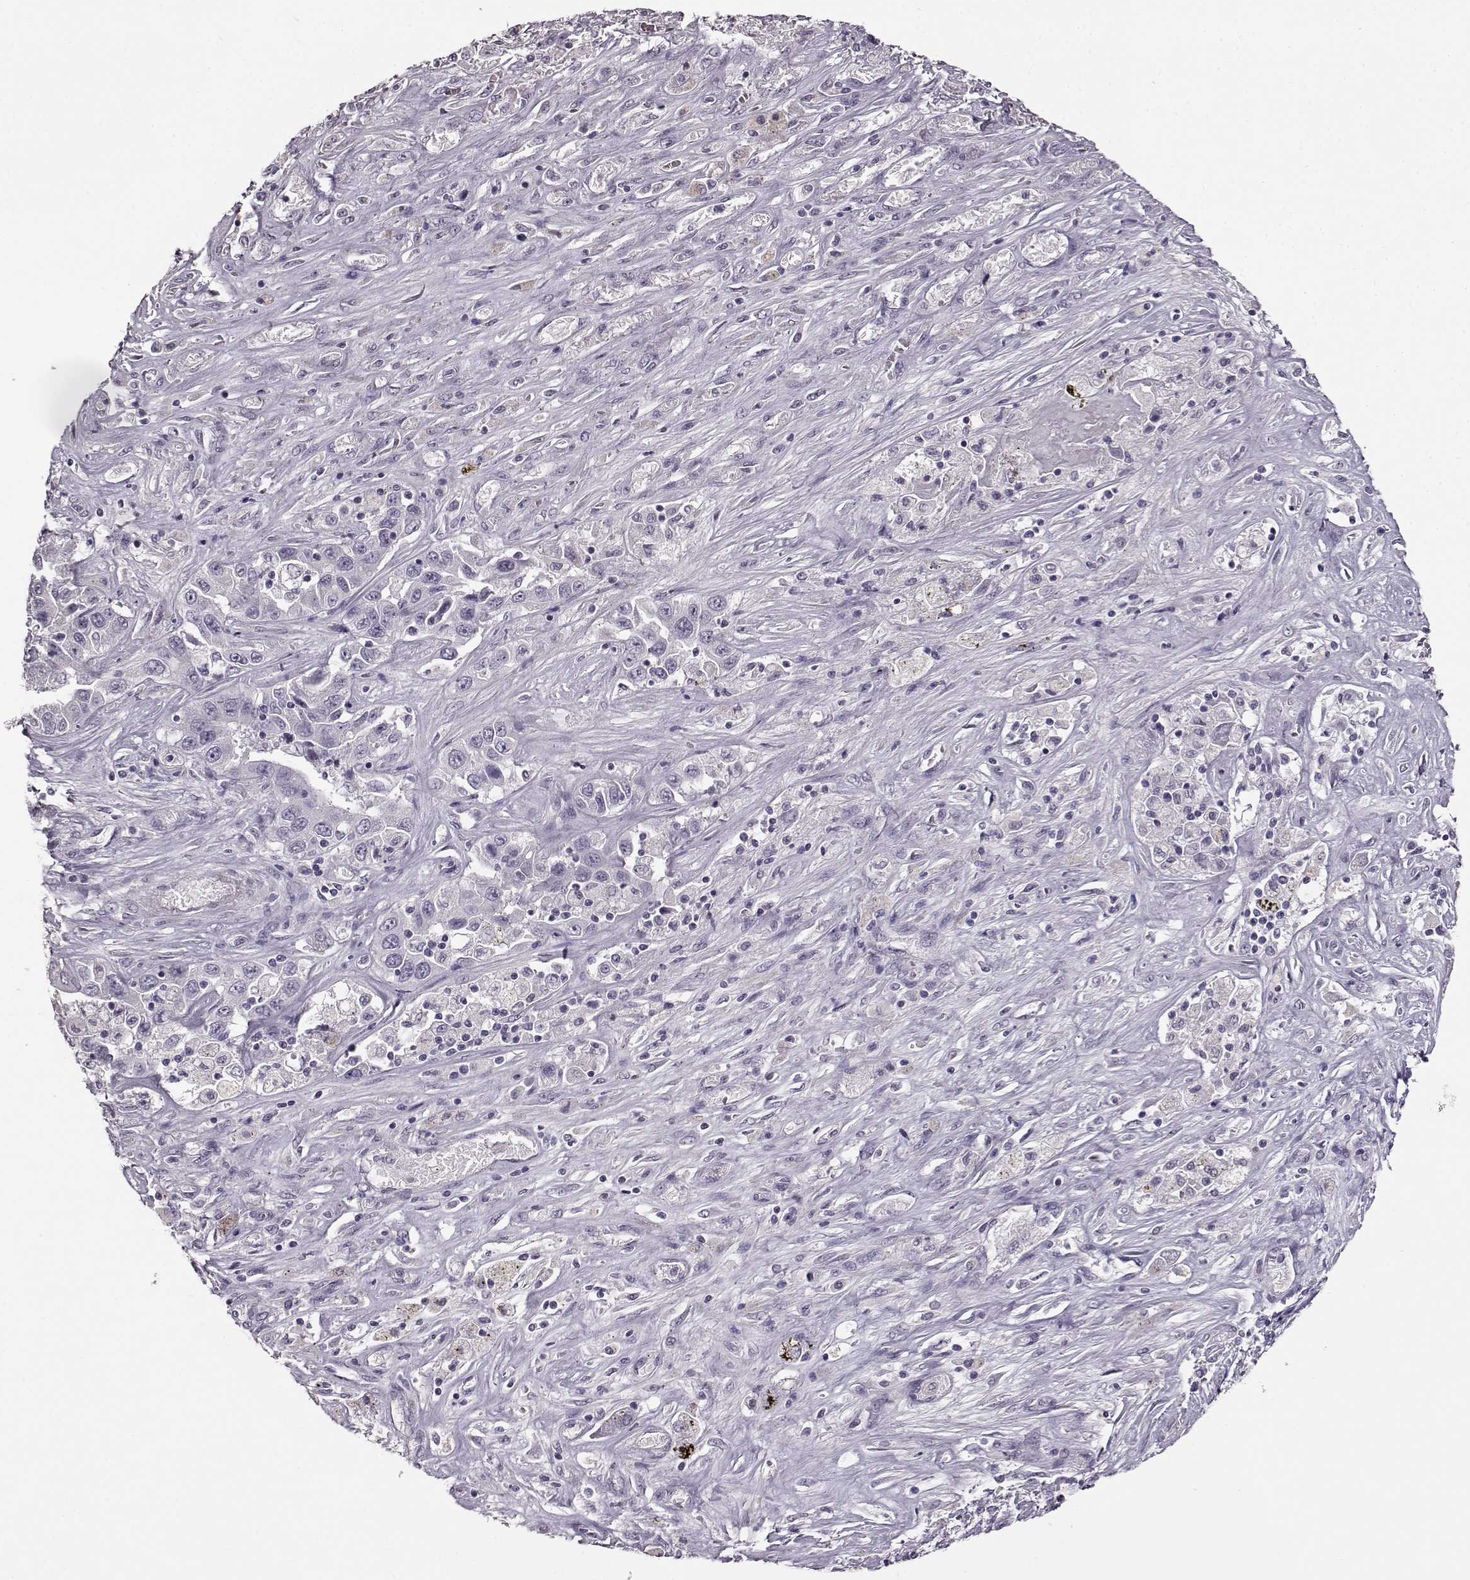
{"staining": {"intensity": "negative", "quantity": "none", "location": "none"}, "tissue": "liver cancer", "cell_type": "Tumor cells", "image_type": "cancer", "snomed": [{"axis": "morphology", "description": "Cholangiocarcinoma"}, {"axis": "topography", "description": "Liver"}], "caption": "A high-resolution histopathology image shows immunohistochemistry (IHC) staining of liver cancer, which reveals no significant staining in tumor cells.", "gene": "FSHB", "patient": {"sex": "female", "age": 52}}